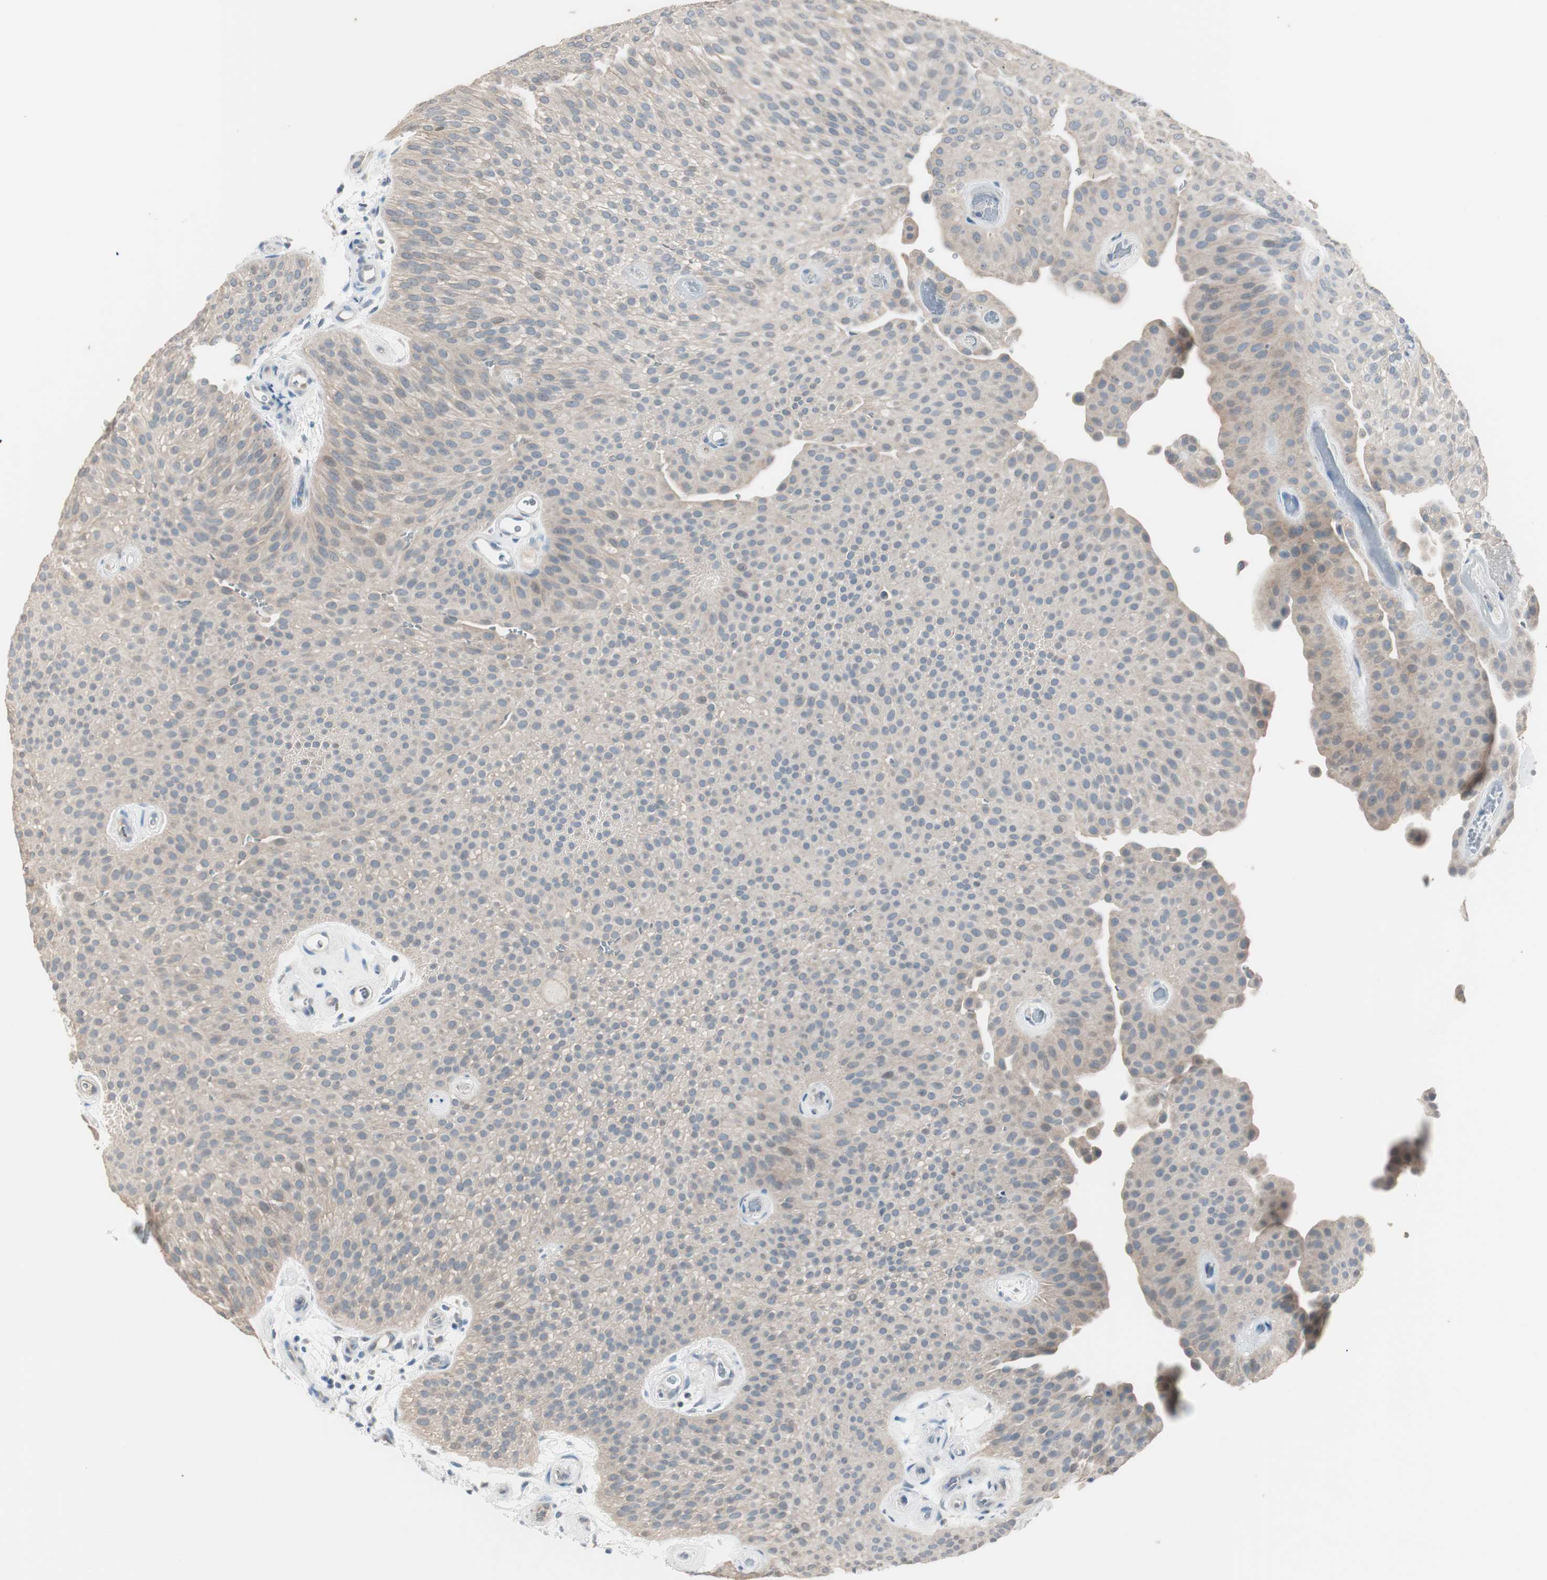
{"staining": {"intensity": "weak", "quantity": "25%-75%", "location": "cytoplasmic/membranous"}, "tissue": "urothelial cancer", "cell_type": "Tumor cells", "image_type": "cancer", "snomed": [{"axis": "morphology", "description": "Urothelial carcinoma, Low grade"}, {"axis": "topography", "description": "Urinary bladder"}], "caption": "Urothelial carcinoma (low-grade) stained for a protein (brown) displays weak cytoplasmic/membranous positive positivity in approximately 25%-75% of tumor cells.", "gene": "KHK", "patient": {"sex": "female", "age": 60}}